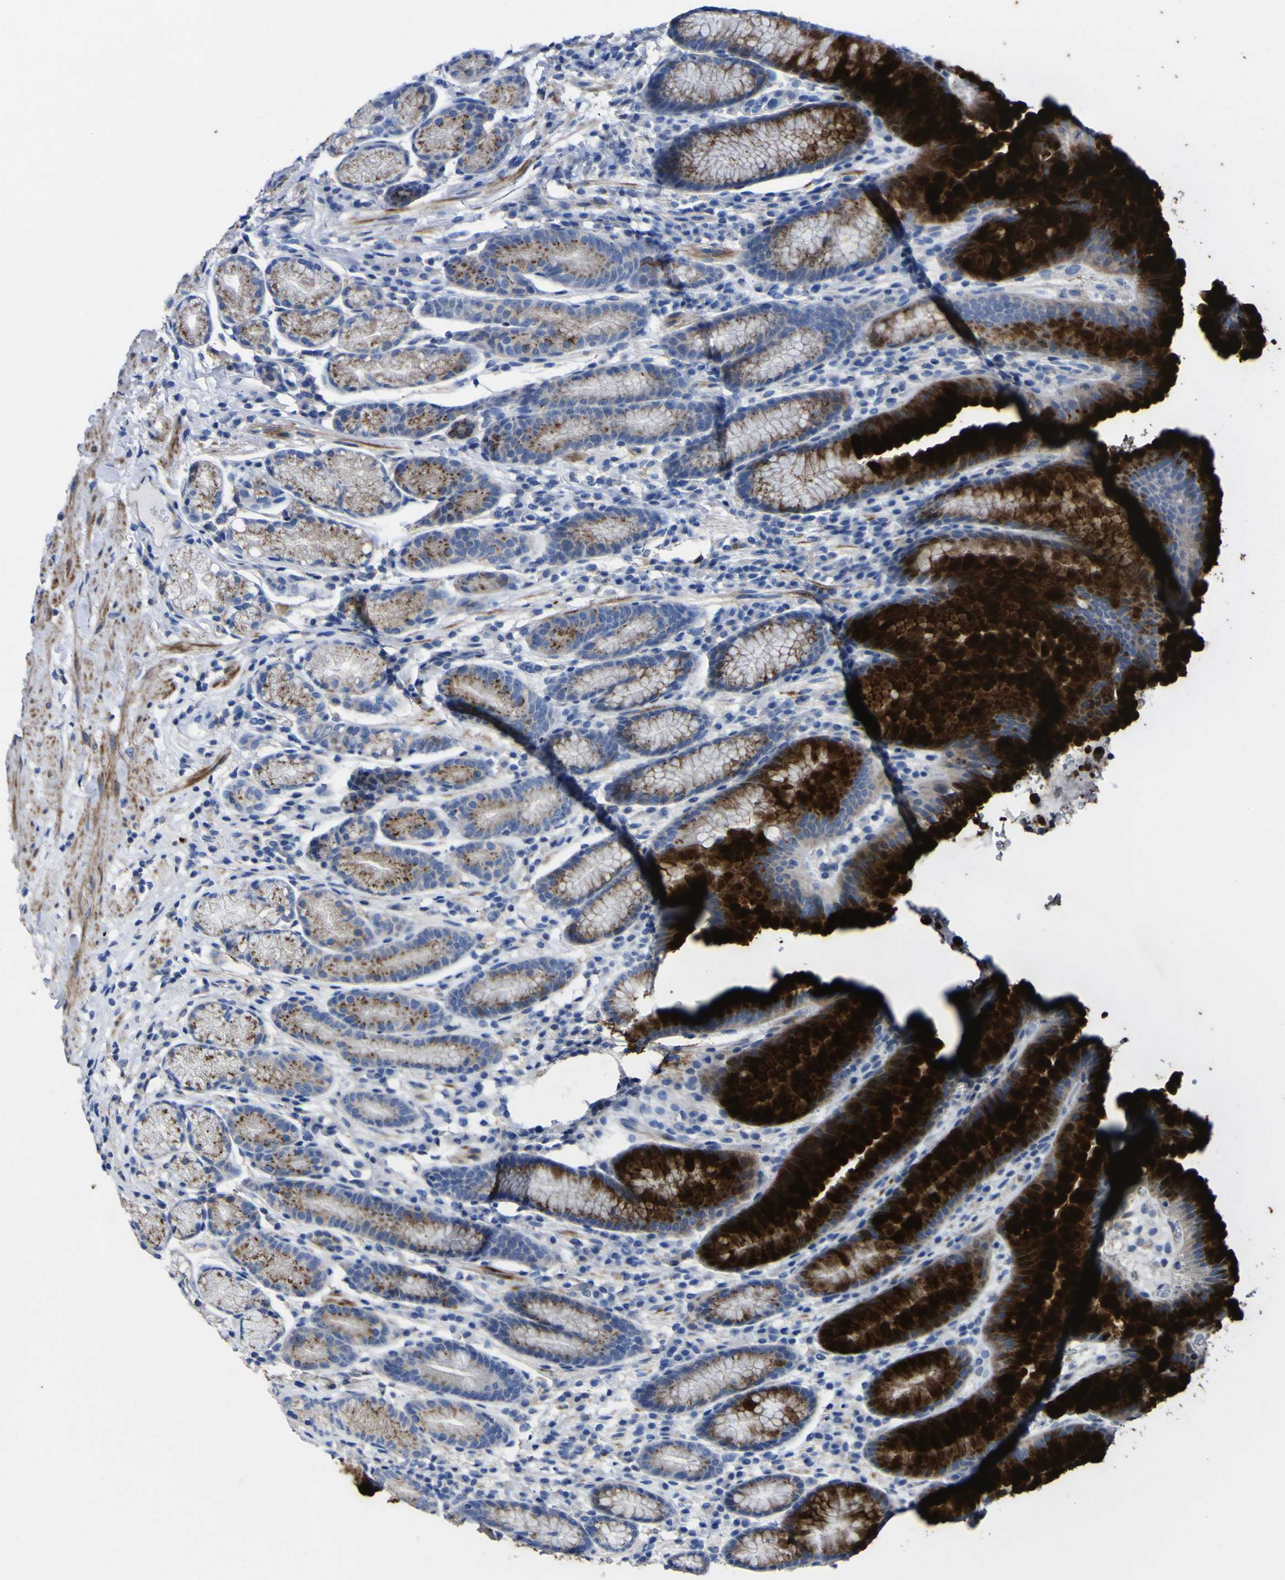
{"staining": {"intensity": "strong", "quantity": "25%-75%", "location": "cytoplasmic/membranous"}, "tissue": "stomach", "cell_type": "Glandular cells", "image_type": "normal", "snomed": [{"axis": "morphology", "description": "Normal tissue, NOS"}, {"axis": "topography", "description": "Stomach, lower"}], "caption": "Immunohistochemical staining of benign human stomach exhibits 25%-75% levels of strong cytoplasmic/membranous protein expression in approximately 25%-75% of glandular cells. (IHC, brightfield microscopy, high magnification).", "gene": "AGO4", "patient": {"sex": "male", "age": 52}}